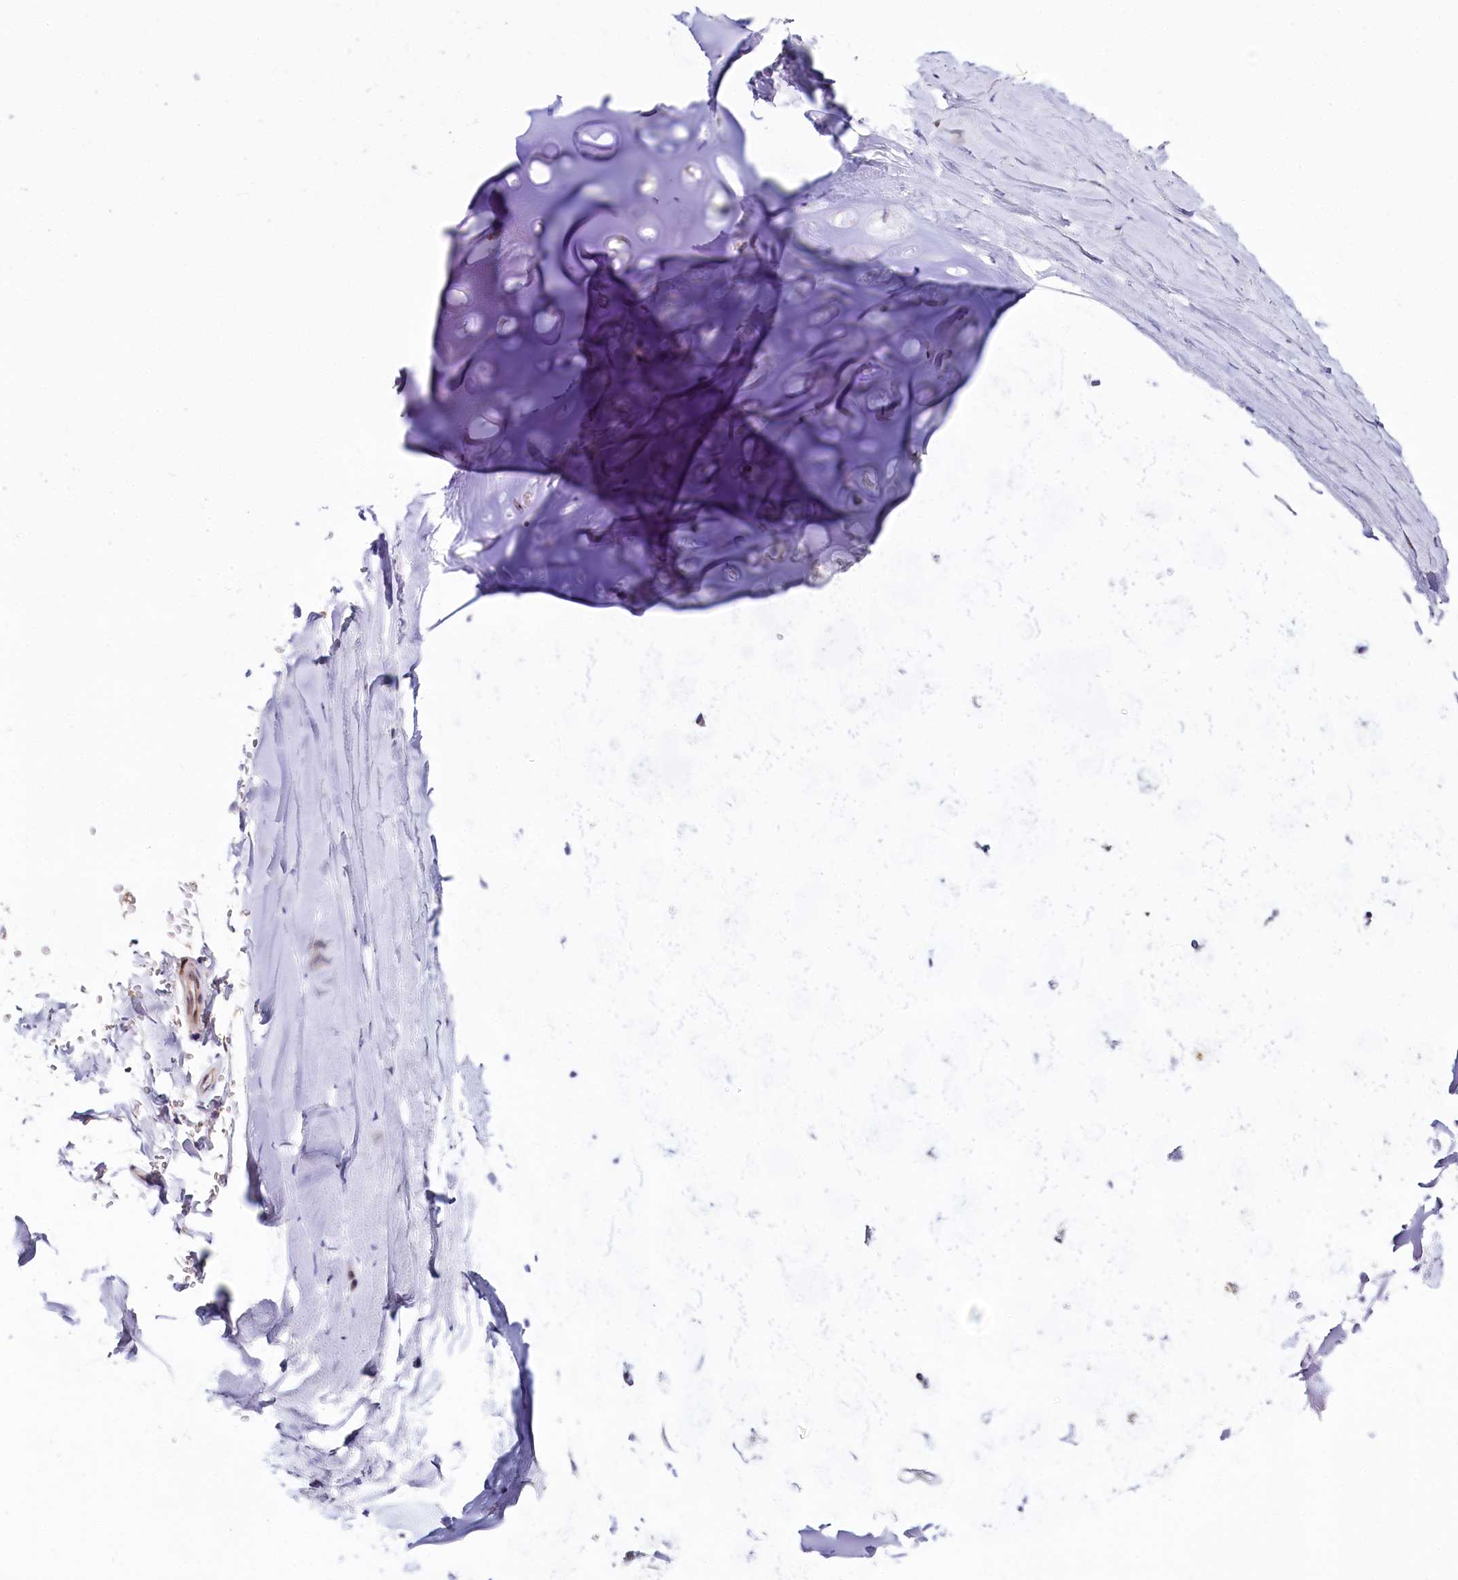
{"staining": {"intensity": "negative", "quantity": "none", "location": "none"}, "tissue": "adipose tissue", "cell_type": "Adipocytes", "image_type": "normal", "snomed": [{"axis": "morphology", "description": "Normal tissue, NOS"}, {"axis": "topography", "description": "Lymph node"}, {"axis": "topography", "description": "Bronchus"}], "caption": "This is an immunohistochemistry (IHC) image of benign human adipose tissue. There is no expression in adipocytes.", "gene": "TCOF1", "patient": {"sex": "male", "age": 63}}